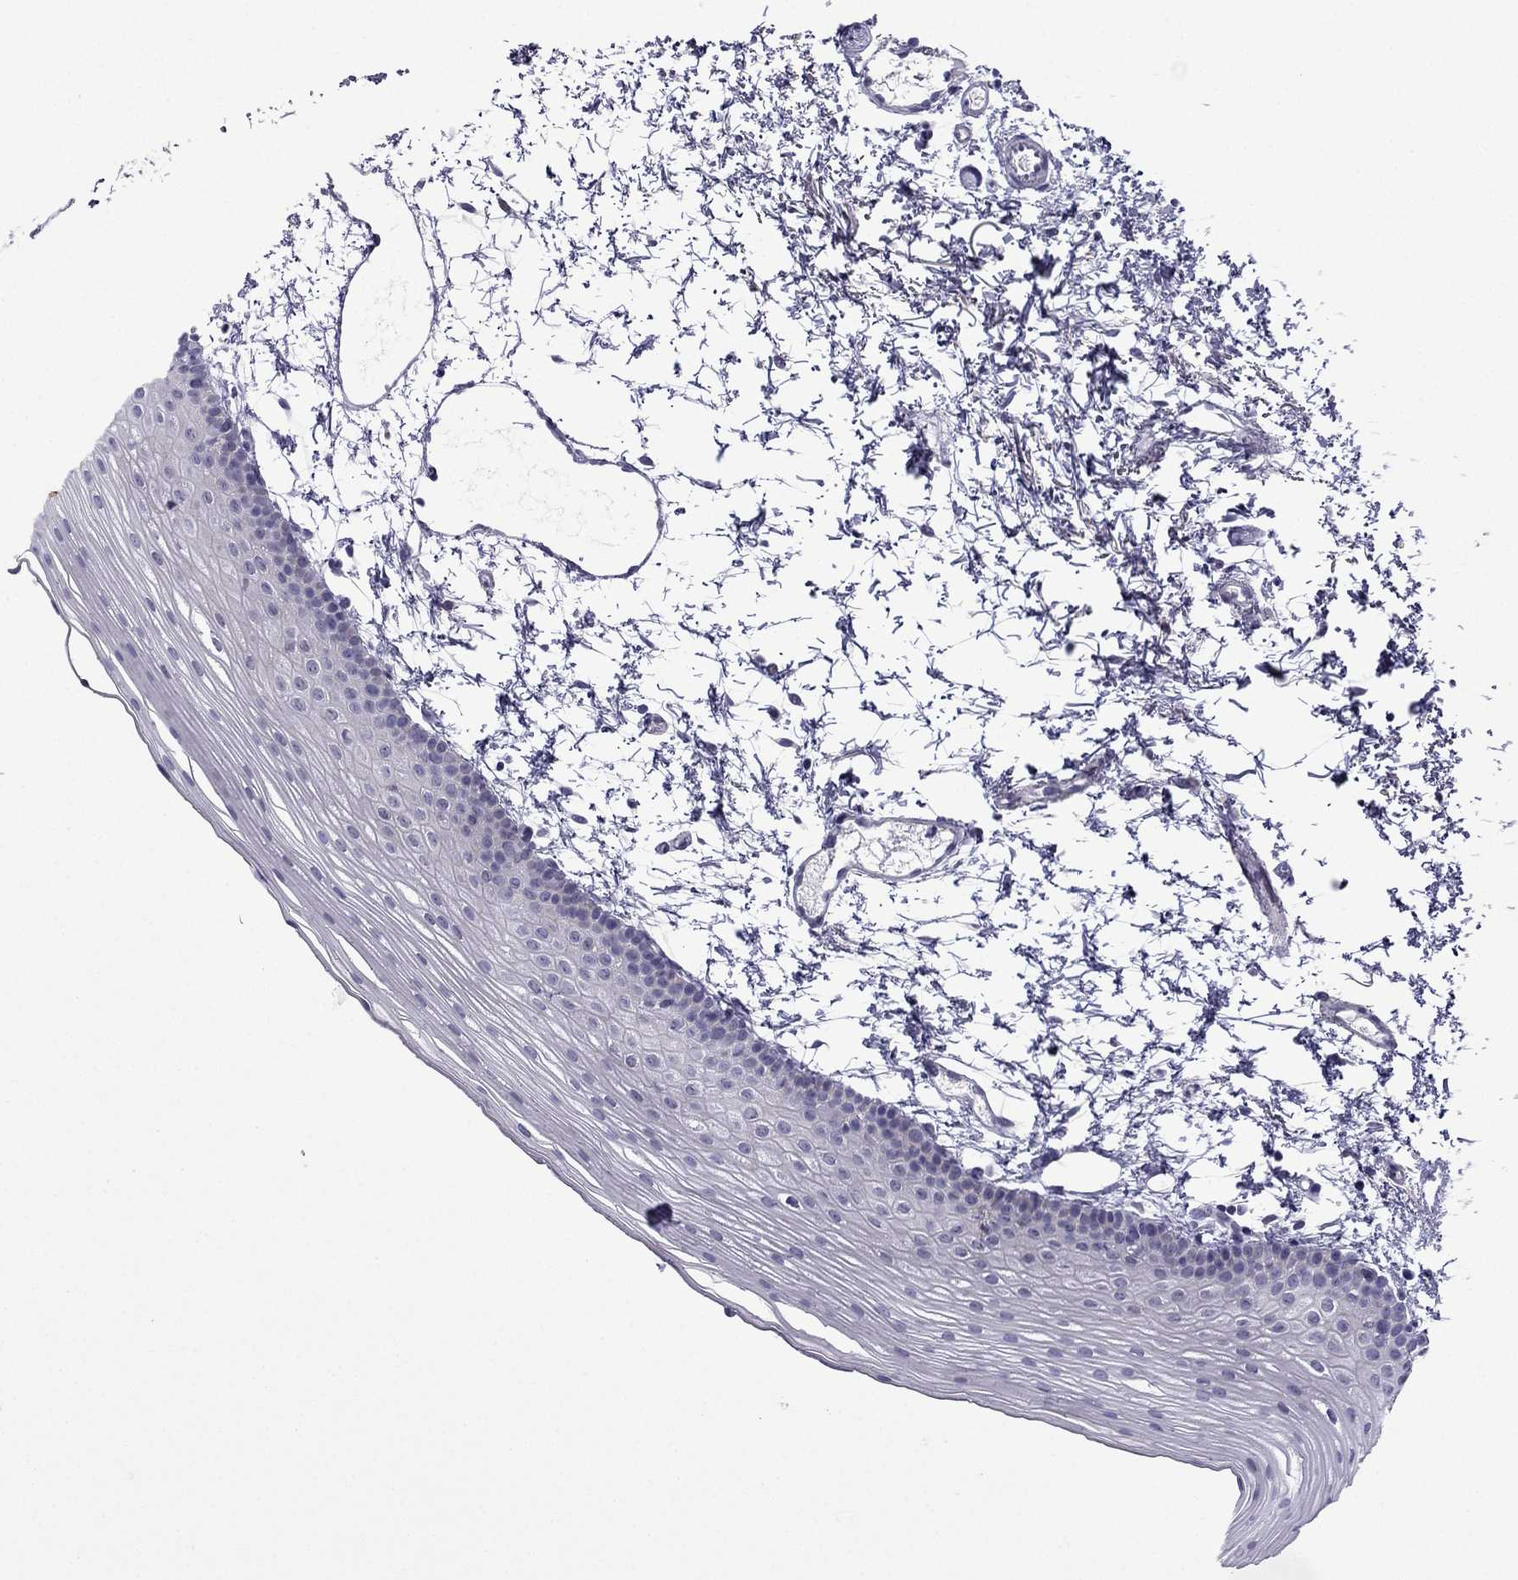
{"staining": {"intensity": "negative", "quantity": "none", "location": "none"}, "tissue": "oral mucosa", "cell_type": "Squamous epithelial cells", "image_type": "normal", "snomed": [{"axis": "morphology", "description": "Normal tissue, NOS"}, {"axis": "topography", "description": "Oral tissue"}], "caption": "Immunohistochemistry of benign oral mucosa demonstrates no staining in squamous epithelial cells. Brightfield microscopy of IHC stained with DAB (3,3'-diaminobenzidine) (brown) and hematoxylin (blue), captured at high magnification.", "gene": "POM121L12", "patient": {"sex": "female", "age": 57}}